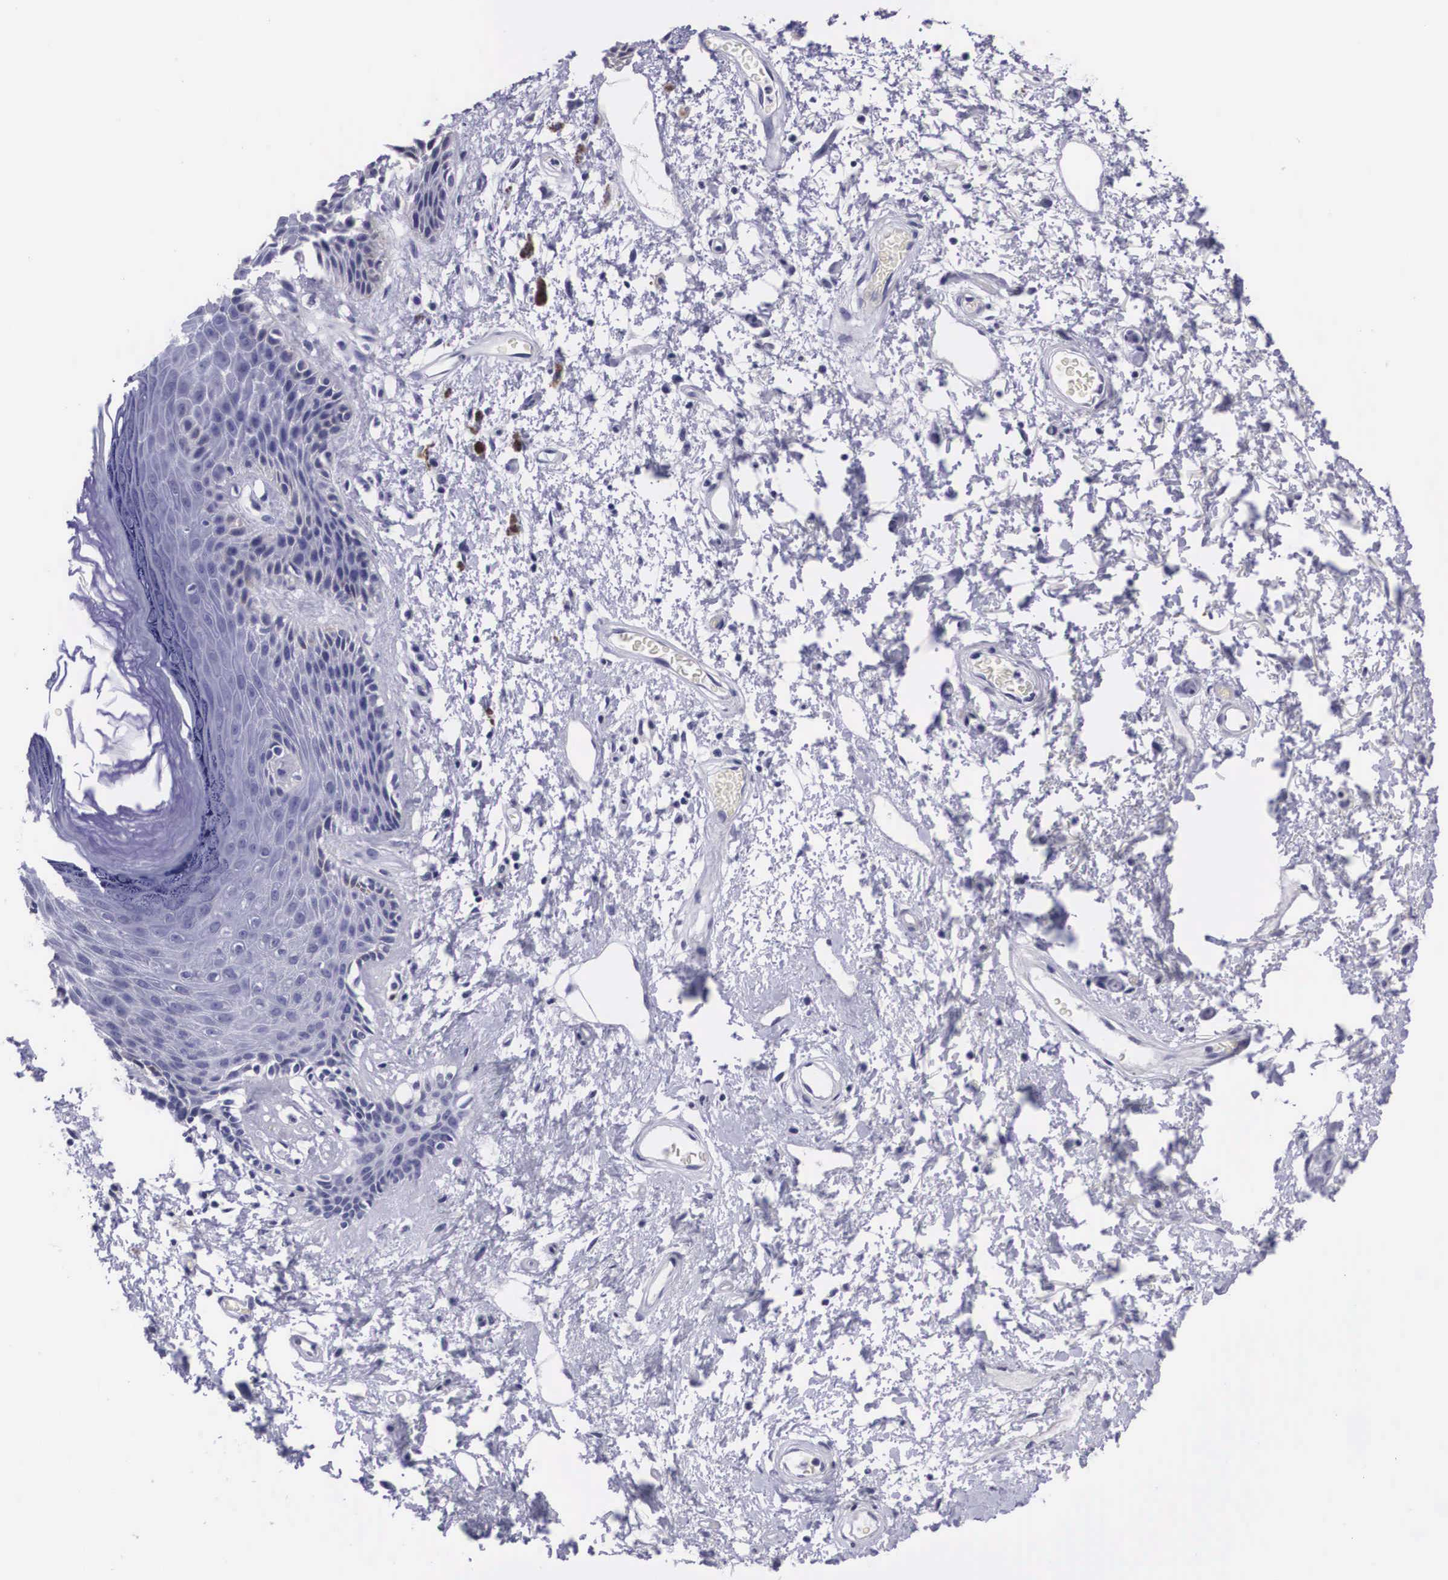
{"staining": {"intensity": "negative", "quantity": "none", "location": "none"}, "tissue": "skin", "cell_type": "Epidermal cells", "image_type": "normal", "snomed": [{"axis": "morphology", "description": "Normal tissue, NOS"}, {"axis": "topography", "description": "Anal"}, {"axis": "topography", "description": "Peripheral nerve tissue"}], "caption": "DAB (3,3'-diaminobenzidine) immunohistochemical staining of unremarkable skin exhibits no significant positivity in epidermal cells.", "gene": "C22orf31", "patient": {"sex": "female", "age": 46}}